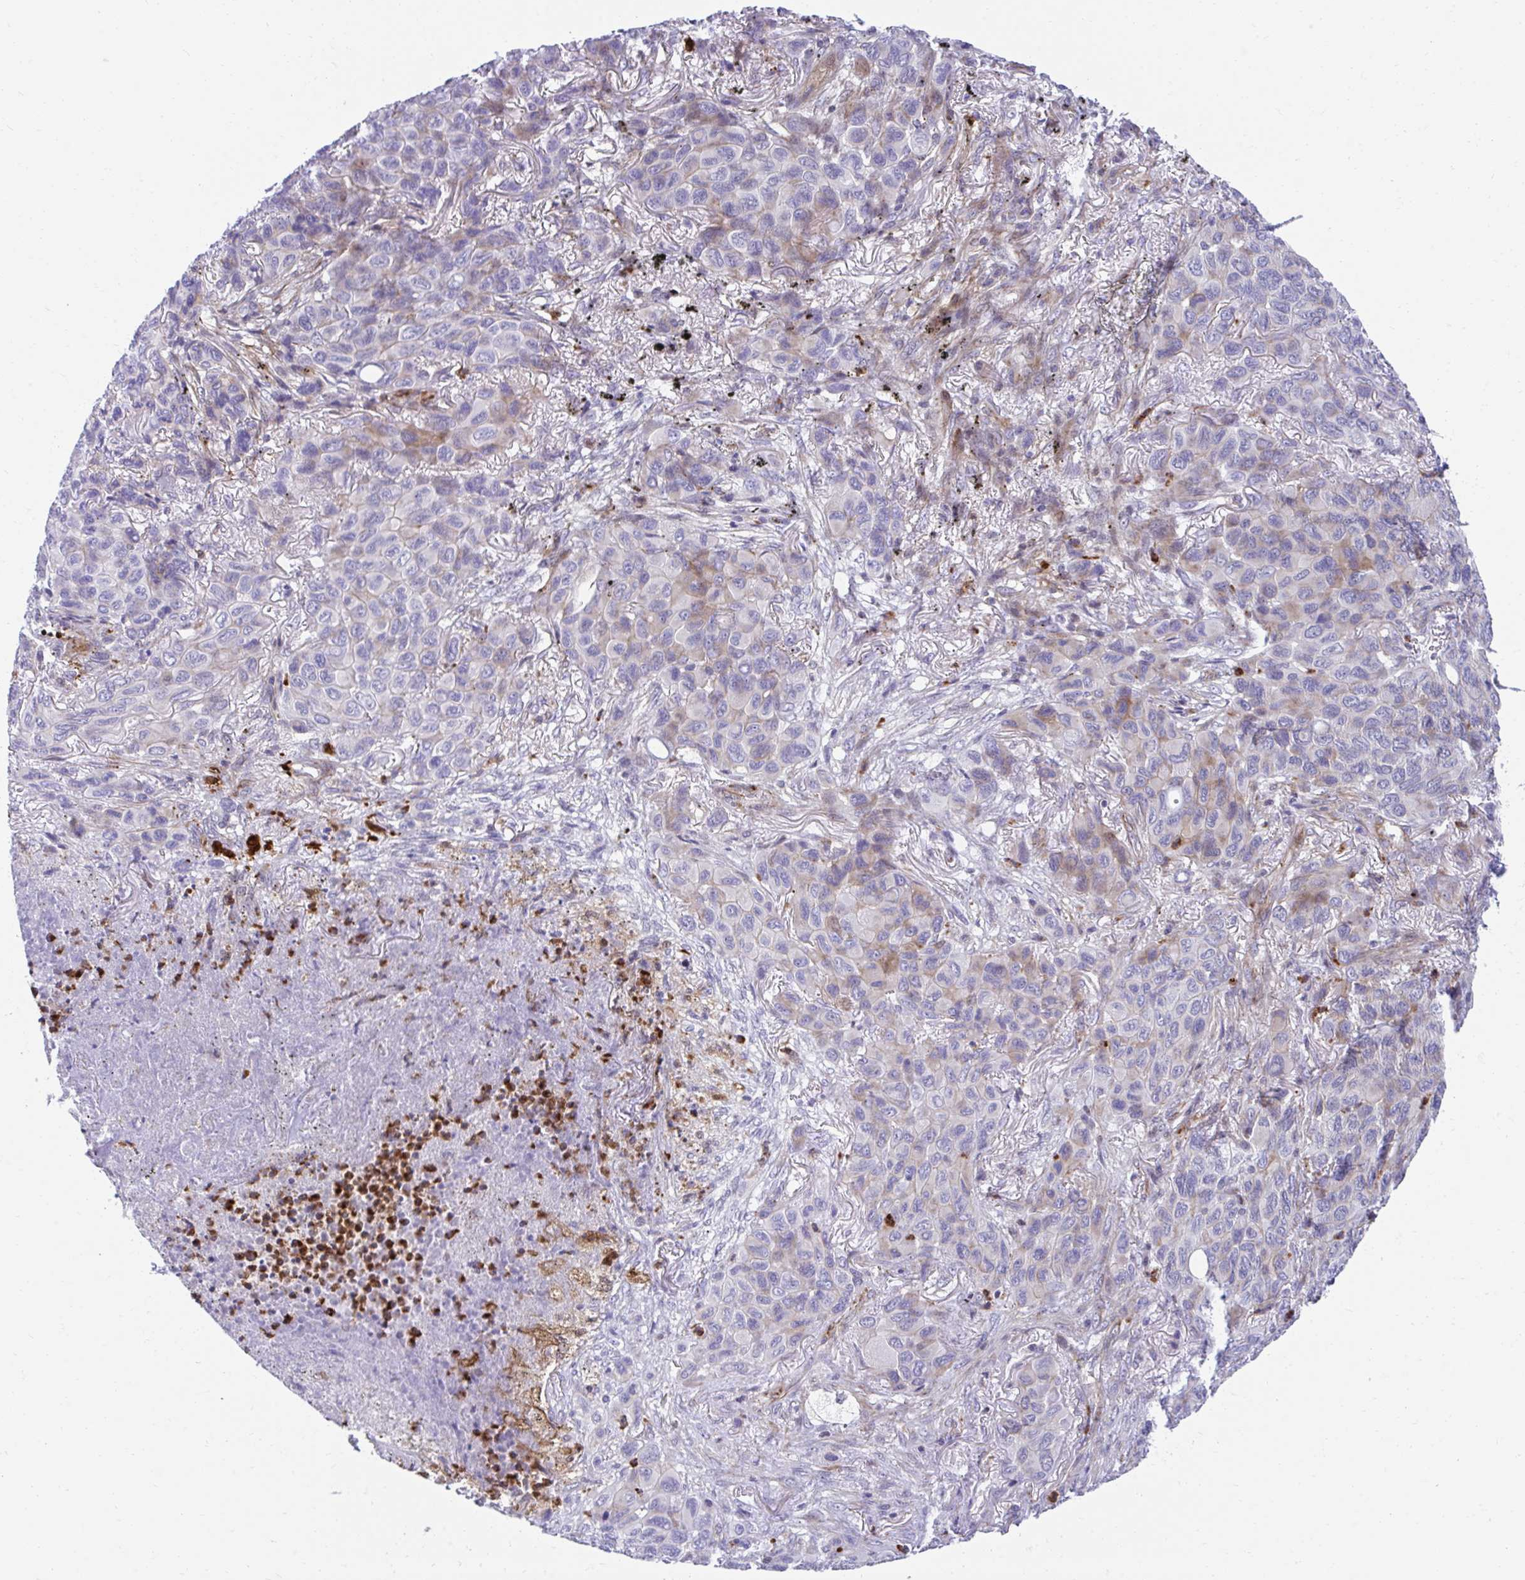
{"staining": {"intensity": "weak", "quantity": "<25%", "location": "cytoplasmic/membranous"}, "tissue": "melanoma", "cell_type": "Tumor cells", "image_type": "cancer", "snomed": [{"axis": "morphology", "description": "Malignant melanoma, Metastatic site"}, {"axis": "topography", "description": "Lung"}], "caption": "IHC photomicrograph of neoplastic tissue: melanoma stained with DAB reveals no significant protein staining in tumor cells. (Immunohistochemistry (ihc), brightfield microscopy, high magnification).", "gene": "CSTB", "patient": {"sex": "male", "age": 48}}